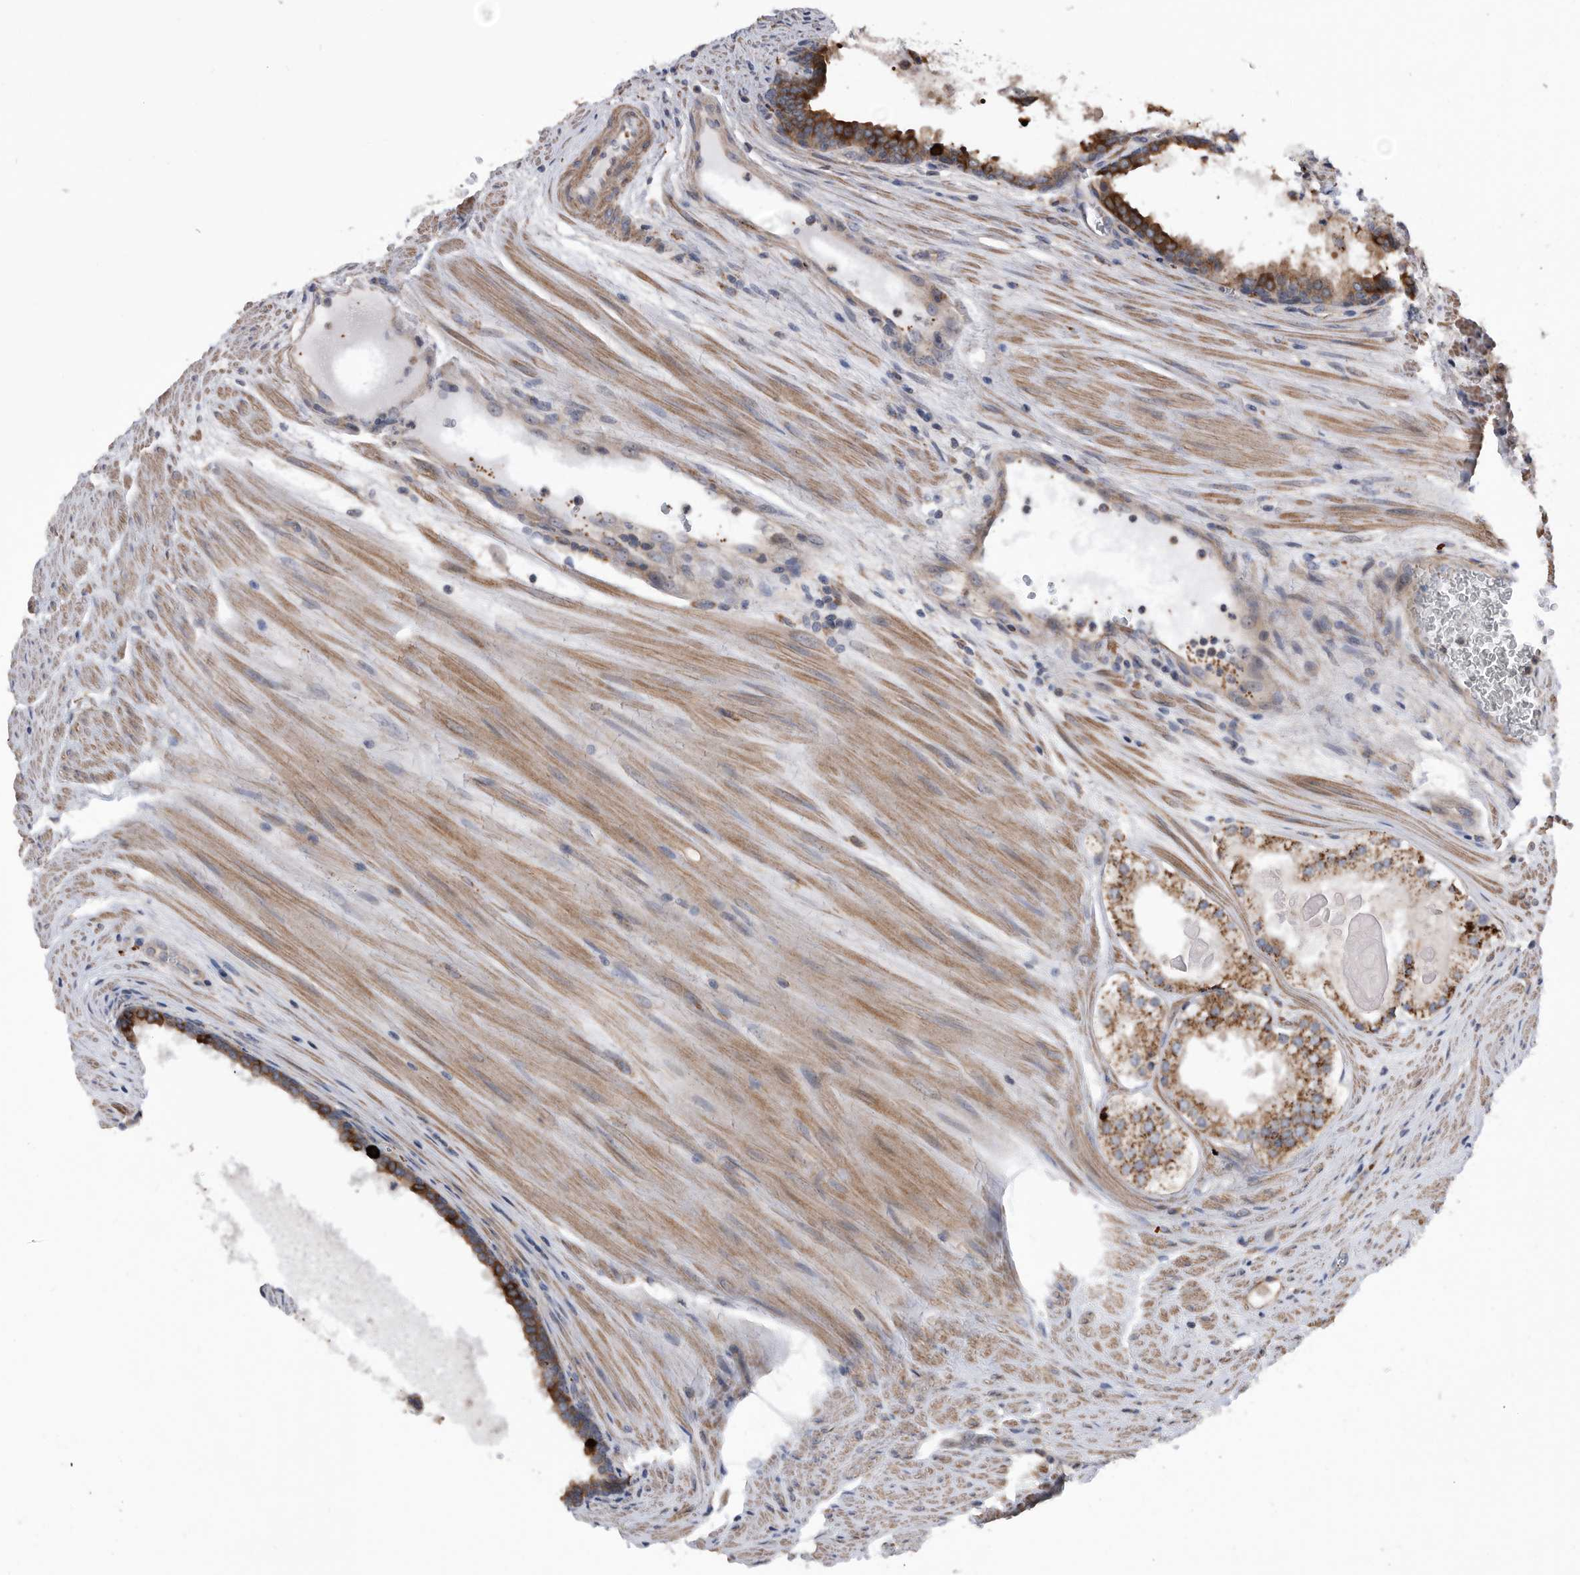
{"staining": {"intensity": "moderate", "quantity": ">75%", "location": "cytoplasmic/membranous"}, "tissue": "prostate cancer", "cell_type": "Tumor cells", "image_type": "cancer", "snomed": [{"axis": "morphology", "description": "Adenocarcinoma, Low grade"}, {"axis": "topography", "description": "Prostate"}], "caption": "A high-resolution image shows immunohistochemistry (IHC) staining of prostate cancer (adenocarcinoma (low-grade)), which displays moderate cytoplasmic/membranous expression in approximately >75% of tumor cells. The protein is stained brown, and the nuclei are stained in blue (DAB IHC with brightfield microscopy, high magnification).", "gene": "BAIAP3", "patient": {"sex": "male", "age": 54}}